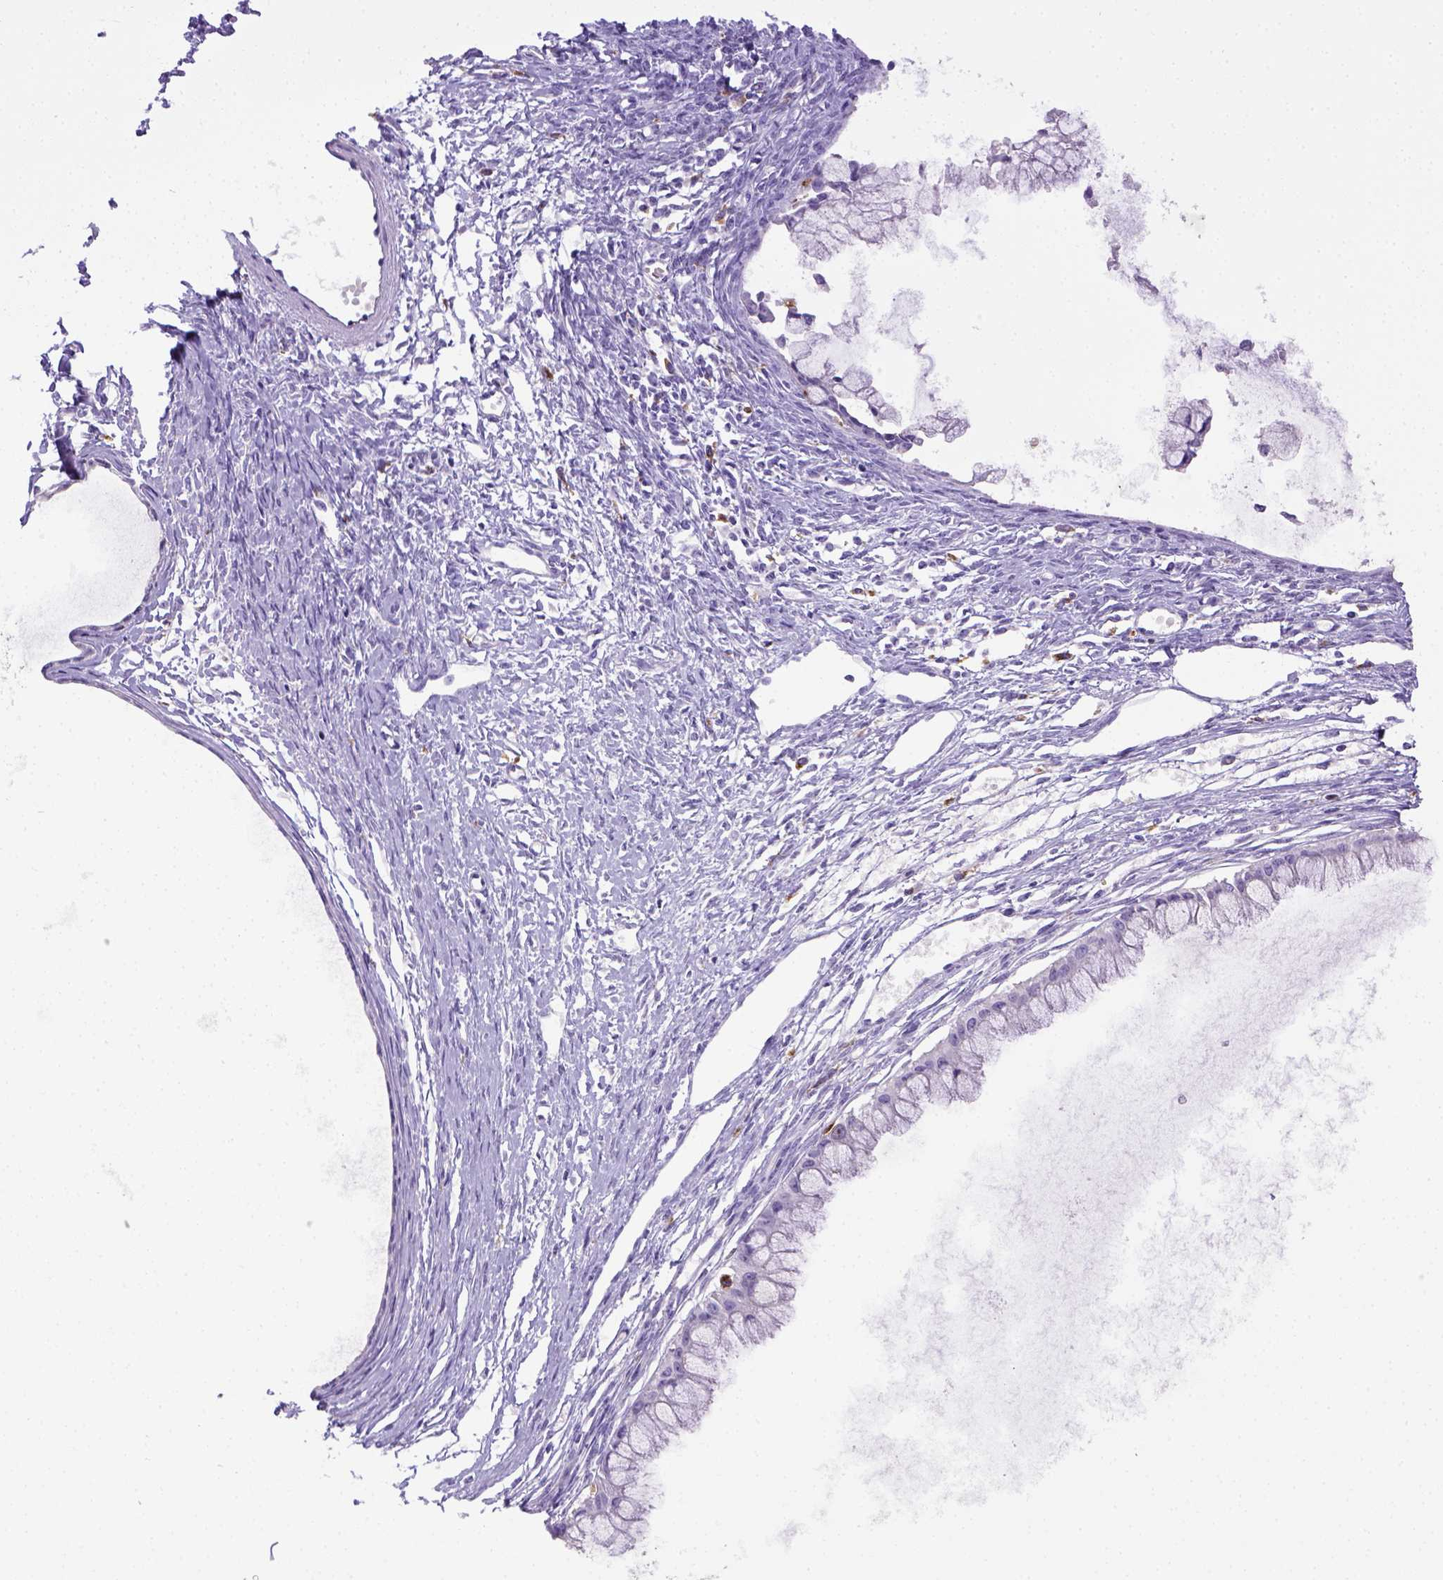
{"staining": {"intensity": "negative", "quantity": "none", "location": "none"}, "tissue": "ovarian cancer", "cell_type": "Tumor cells", "image_type": "cancer", "snomed": [{"axis": "morphology", "description": "Cystadenocarcinoma, mucinous, NOS"}, {"axis": "topography", "description": "Ovary"}], "caption": "Ovarian cancer (mucinous cystadenocarcinoma) was stained to show a protein in brown. There is no significant positivity in tumor cells. (Brightfield microscopy of DAB (3,3'-diaminobenzidine) IHC at high magnification).", "gene": "CD68", "patient": {"sex": "female", "age": 41}}